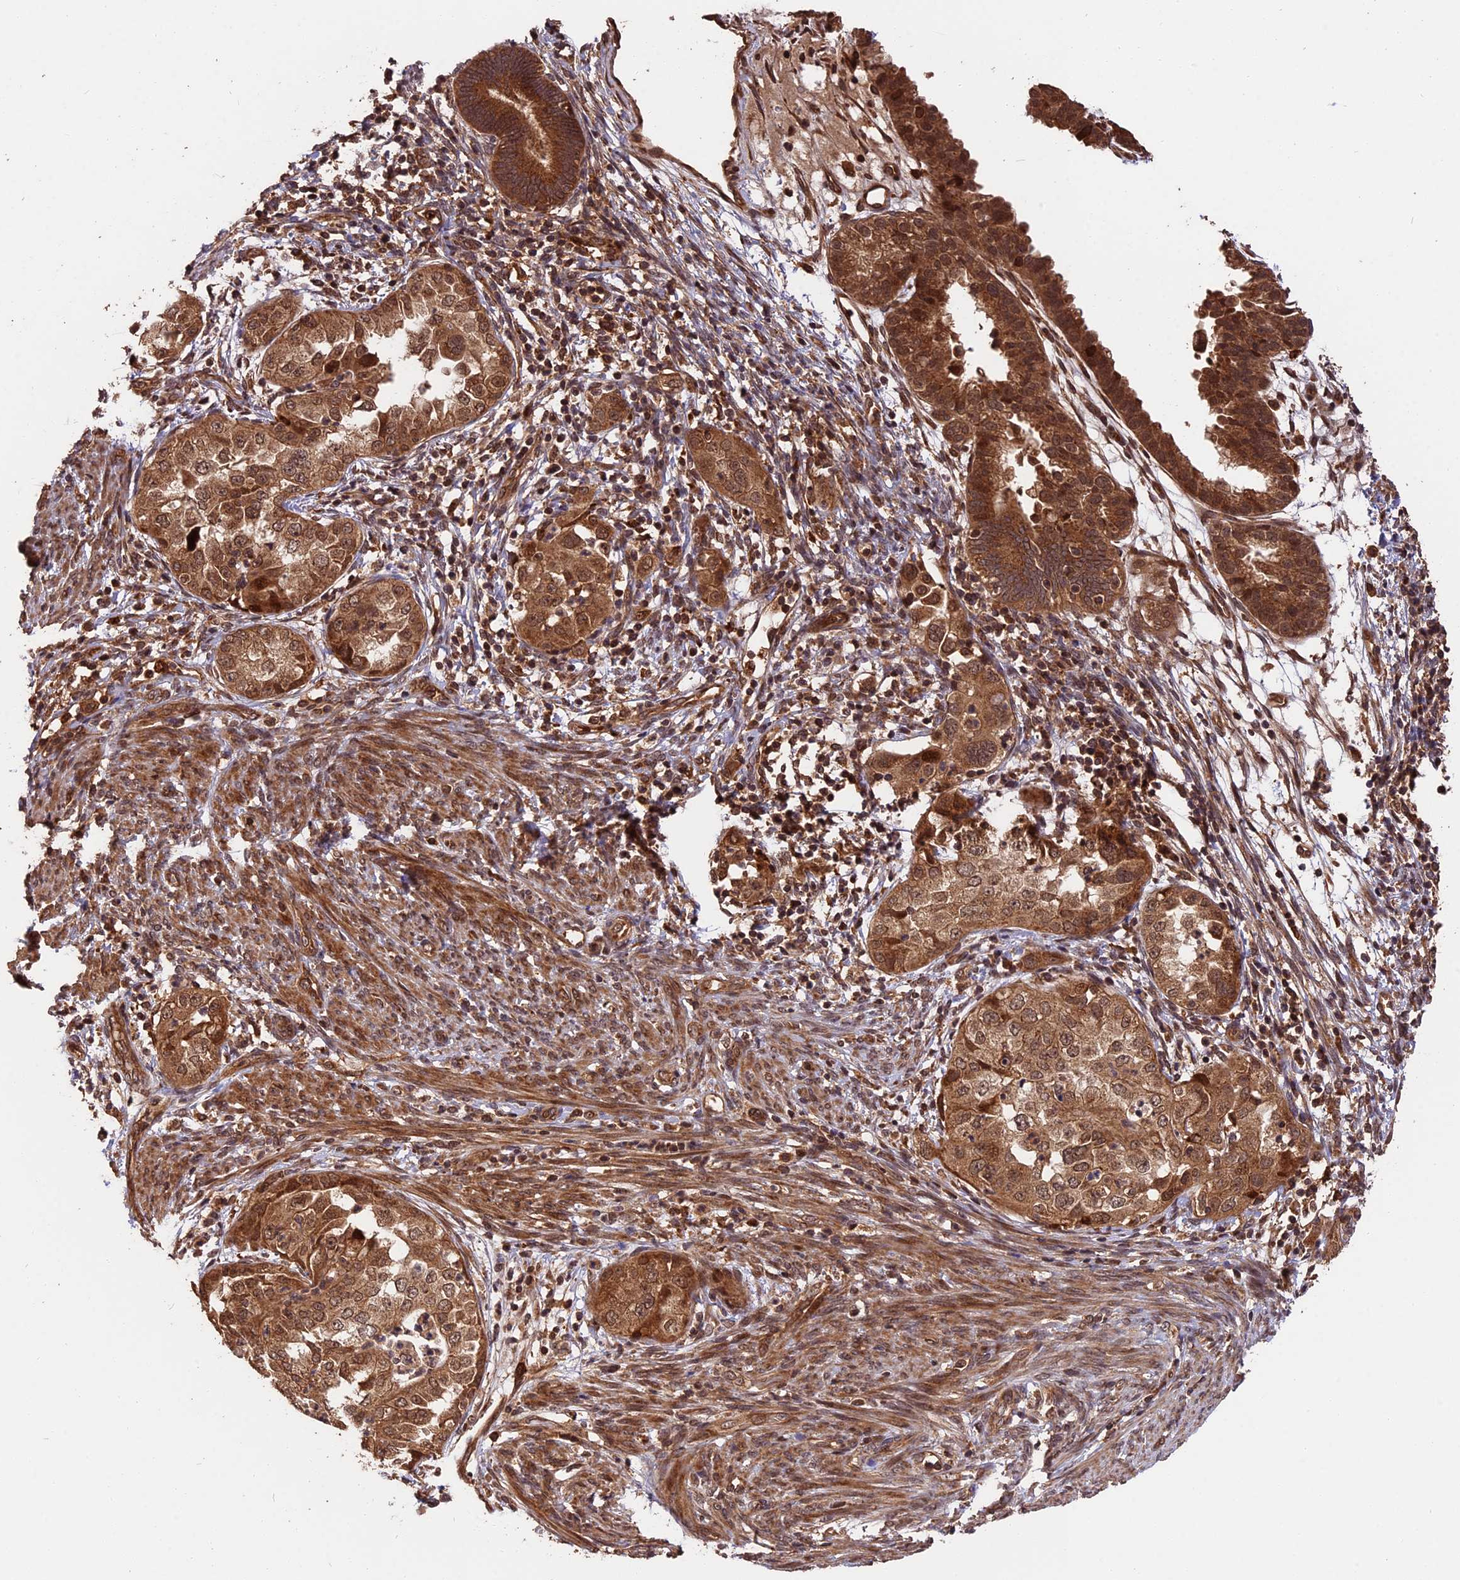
{"staining": {"intensity": "strong", "quantity": ">75%", "location": "cytoplasmic/membranous"}, "tissue": "endometrial cancer", "cell_type": "Tumor cells", "image_type": "cancer", "snomed": [{"axis": "morphology", "description": "Adenocarcinoma, NOS"}, {"axis": "topography", "description": "Endometrium"}], "caption": "Endometrial cancer stained with a protein marker reveals strong staining in tumor cells.", "gene": "ESCO1", "patient": {"sex": "female", "age": 85}}